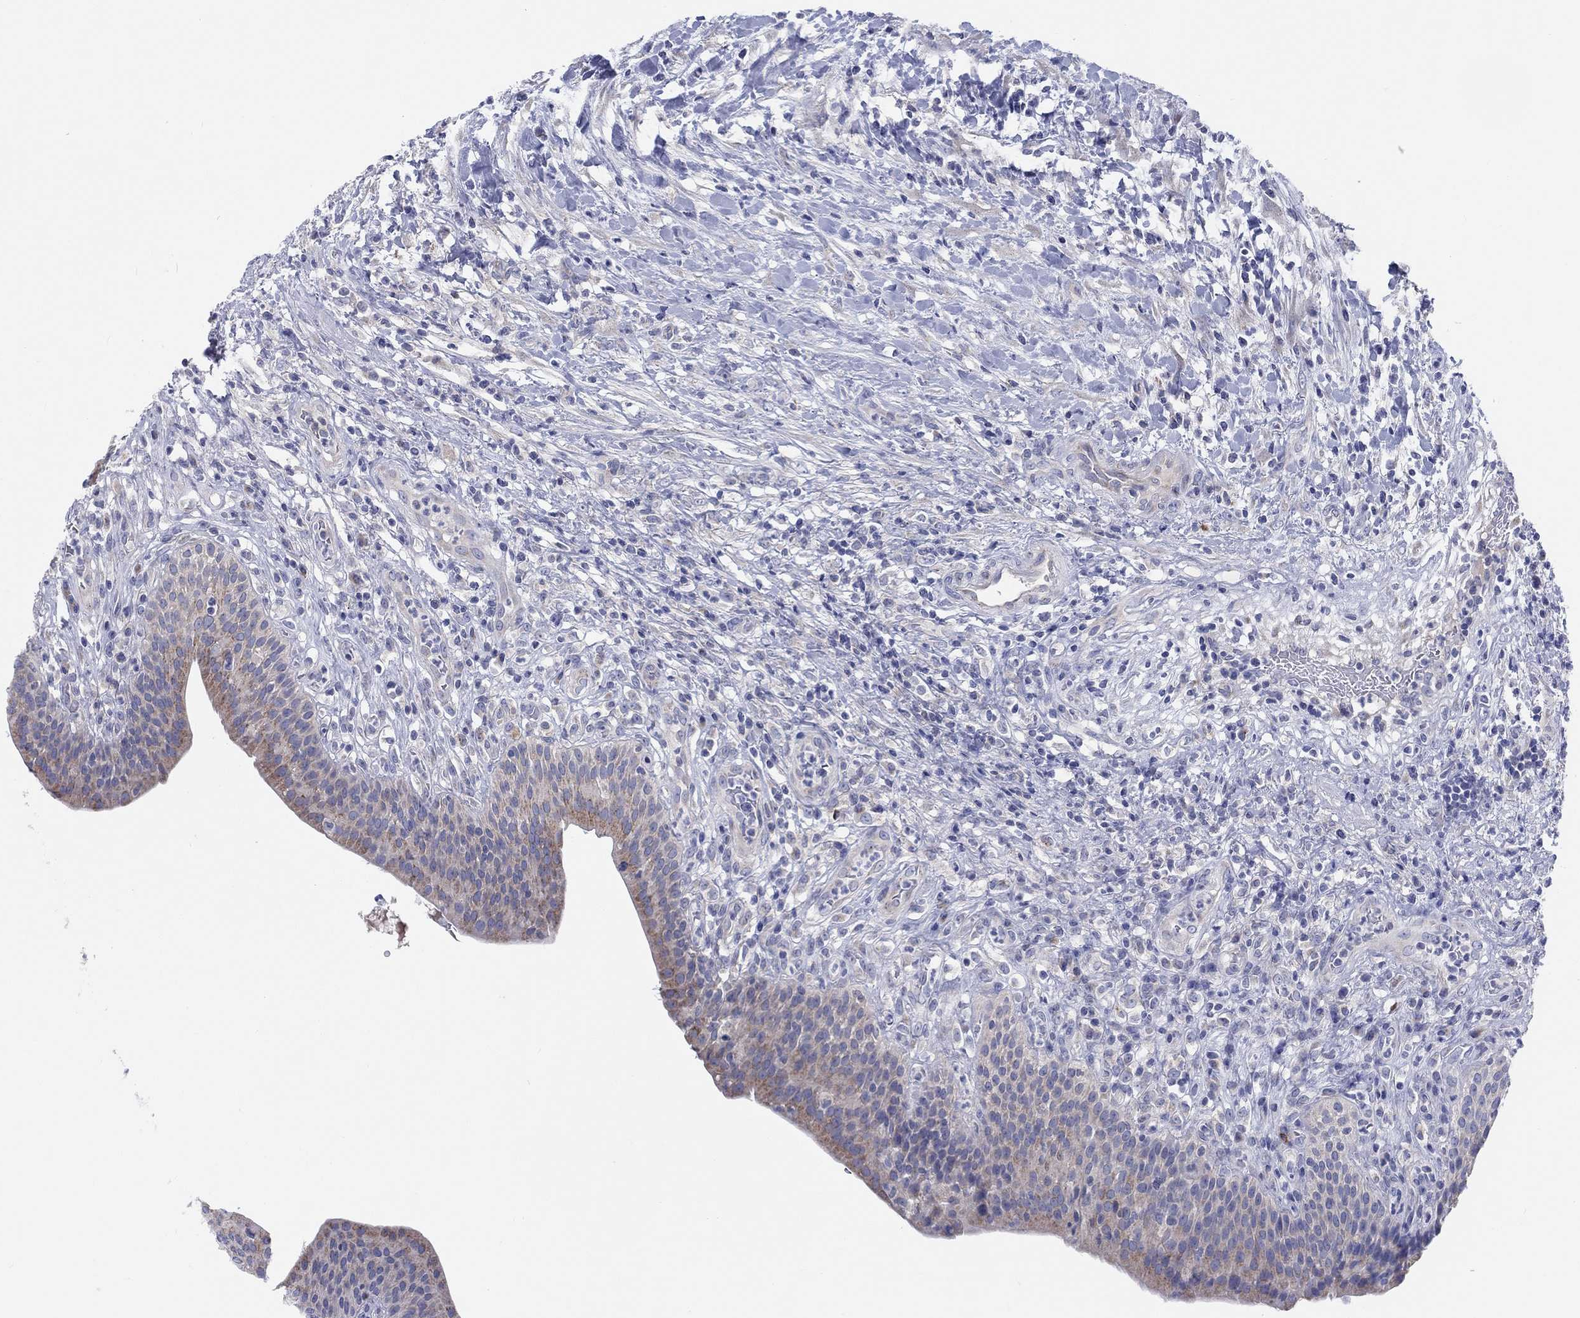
{"staining": {"intensity": "moderate", "quantity": "<25%", "location": "cytoplasmic/membranous"}, "tissue": "urinary bladder", "cell_type": "Urothelial cells", "image_type": "normal", "snomed": [{"axis": "morphology", "description": "Normal tissue, NOS"}, {"axis": "topography", "description": "Urinary bladder"}], "caption": "Immunohistochemistry (IHC) photomicrograph of unremarkable urinary bladder: human urinary bladder stained using immunohistochemistry exhibits low levels of moderate protein expression localized specifically in the cytoplasmic/membranous of urothelial cells, appearing as a cytoplasmic/membranous brown color.", "gene": "BCO2", "patient": {"sex": "male", "age": 66}}